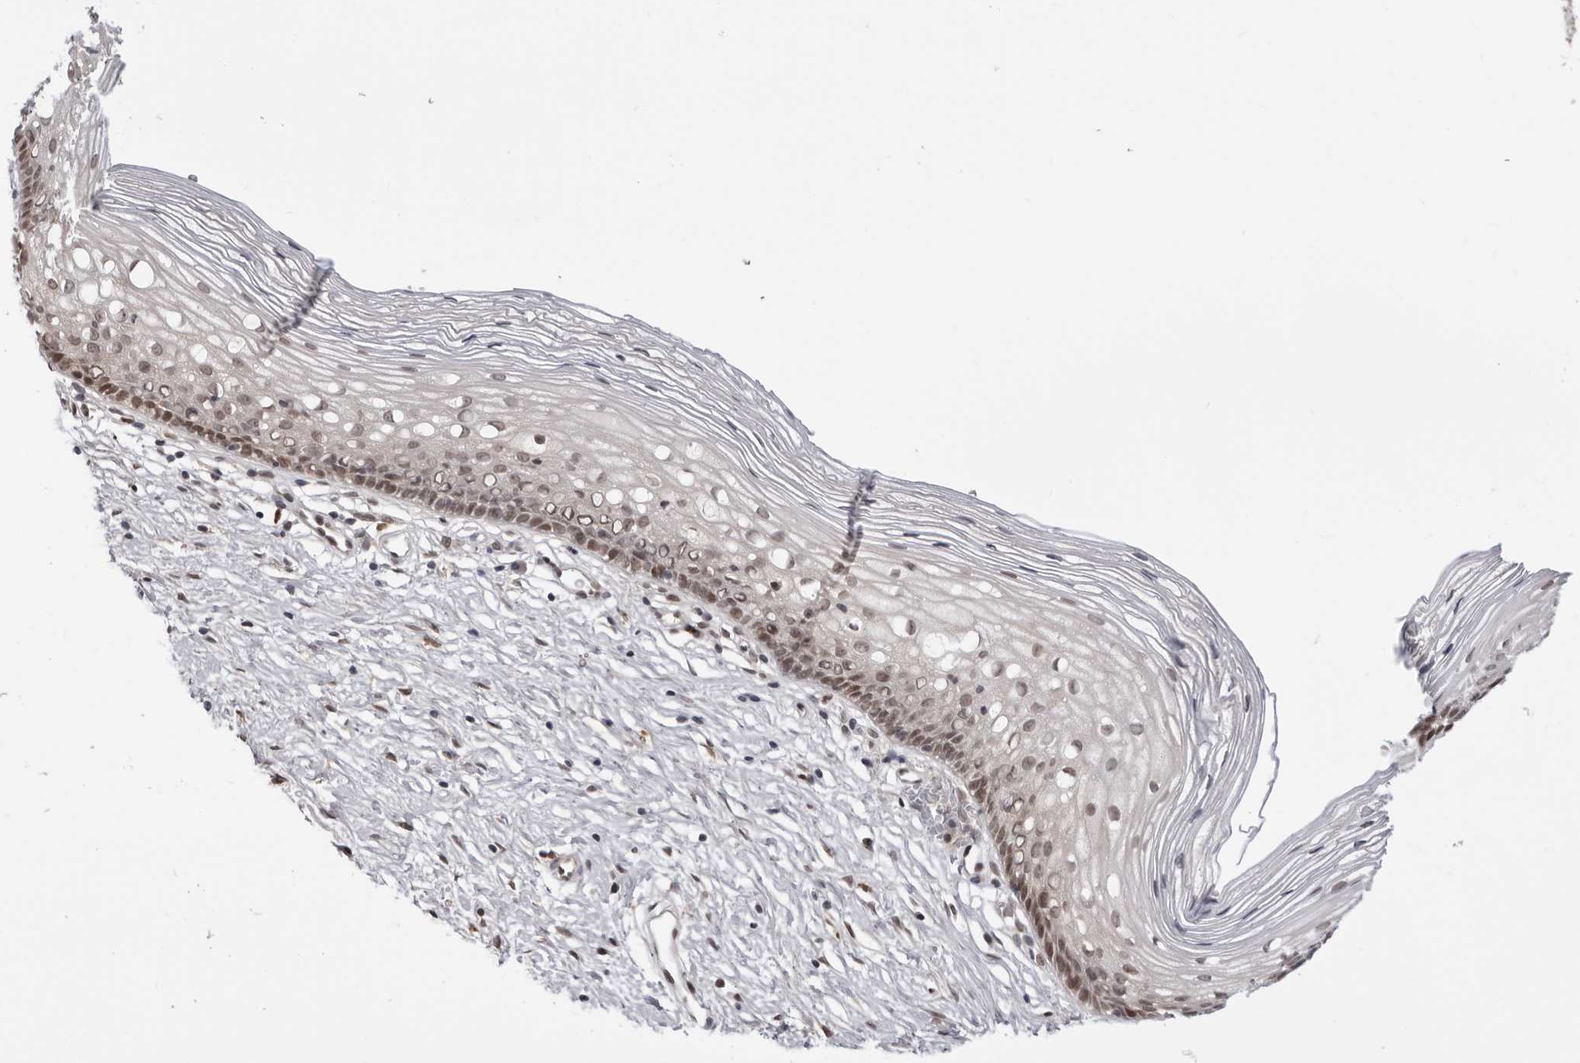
{"staining": {"intensity": "negative", "quantity": "none", "location": "none"}, "tissue": "cervix", "cell_type": "Glandular cells", "image_type": "normal", "snomed": [{"axis": "morphology", "description": "Normal tissue, NOS"}, {"axis": "topography", "description": "Cervix"}], "caption": "Cervix stained for a protein using IHC shows no positivity glandular cells.", "gene": "SRGAP2", "patient": {"sex": "female", "age": 27}}